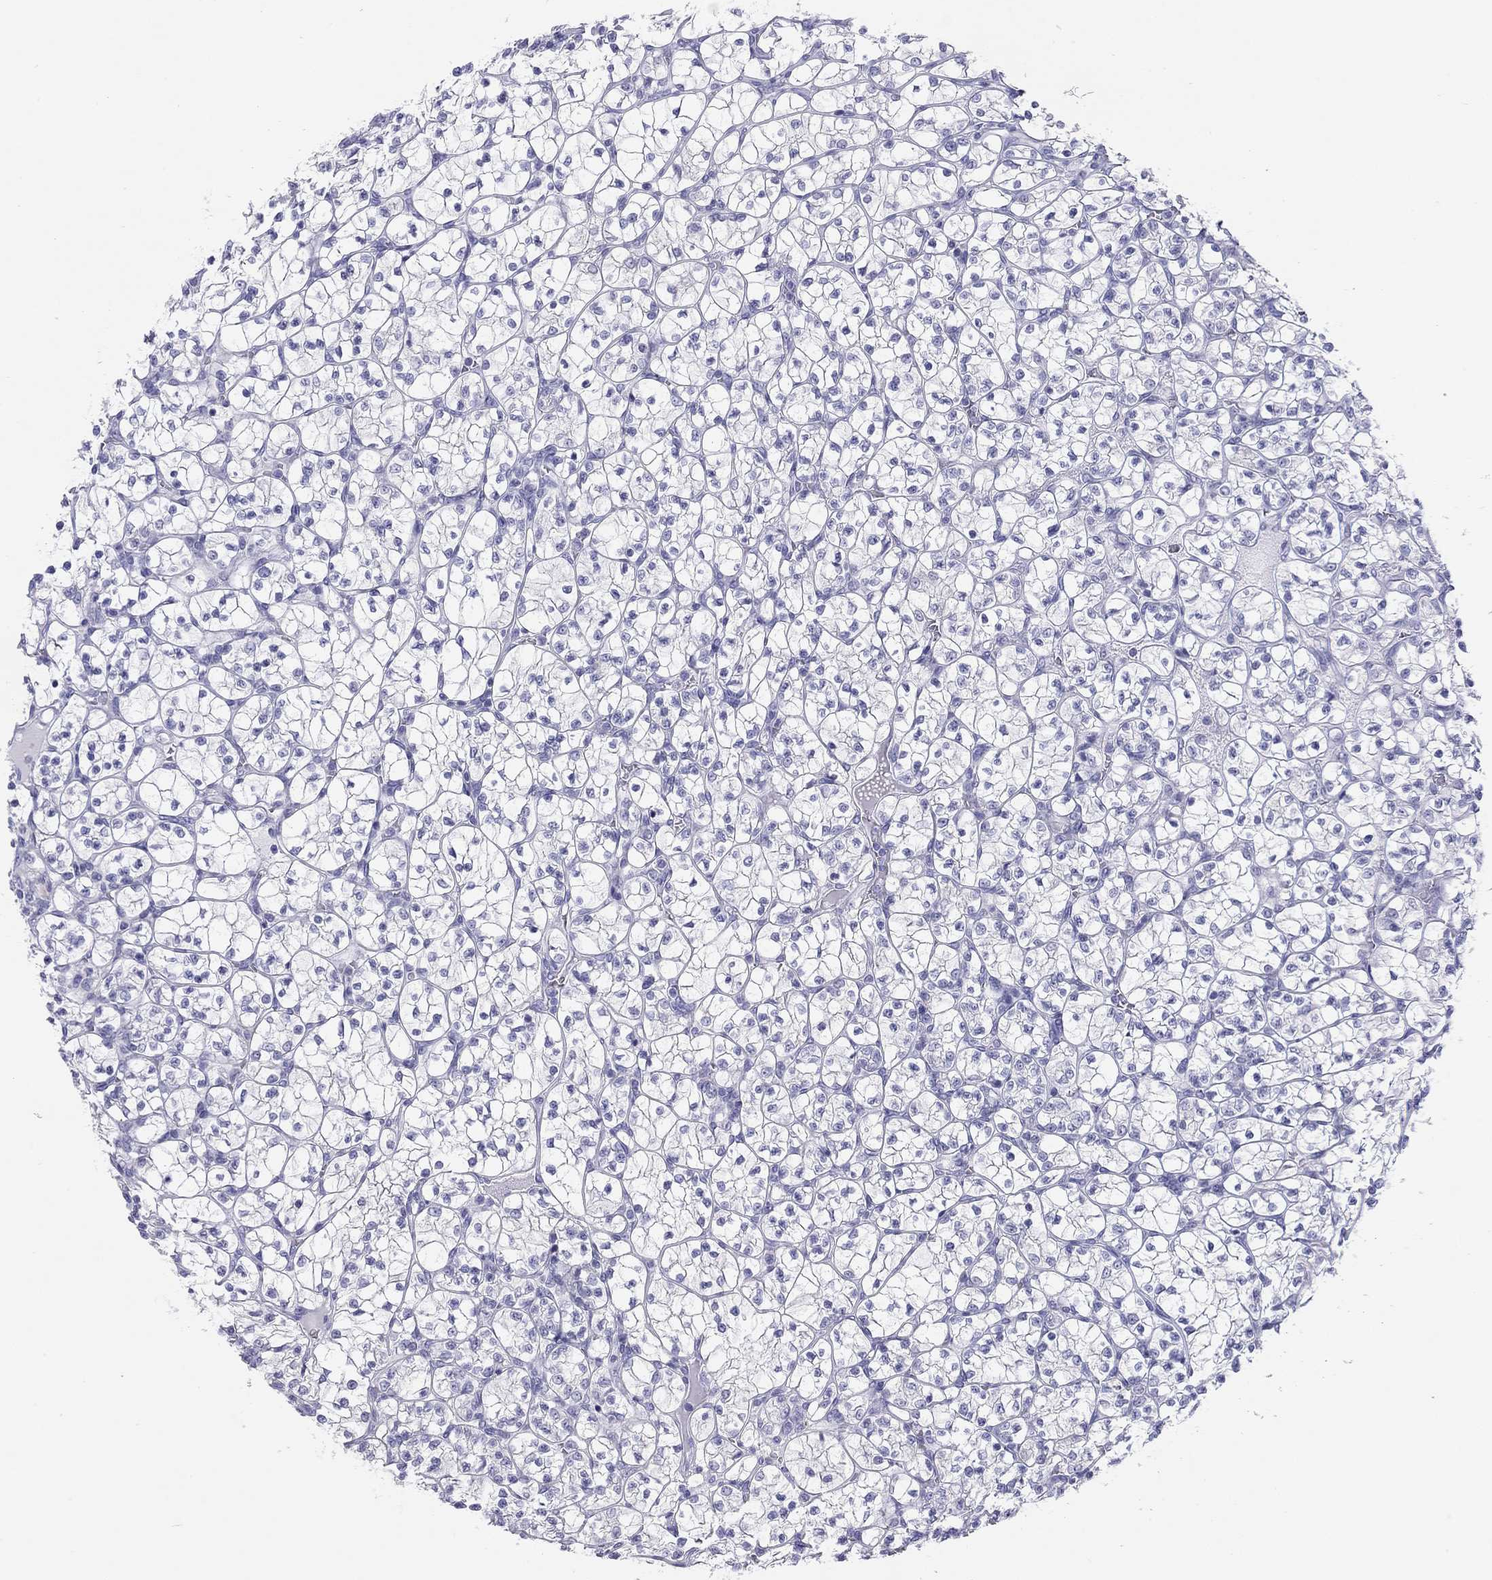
{"staining": {"intensity": "negative", "quantity": "none", "location": "none"}, "tissue": "renal cancer", "cell_type": "Tumor cells", "image_type": "cancer", "snomed": [{"axis": "morphology", "description": "Adenocarcinoma, NOS"}, {"axis": "topography", "description": "Kidney"}], "caption": "DAB immunohistochemical staining of adenocarcinoma (renal) demonstrates no significant staining in tumor cells. The staining is performed using DAB brown chromogen with nuclei counter-stained in using hematoxylin.", "gene": "DPY19L2", "patient": {"sex": "female", "age": 89}}